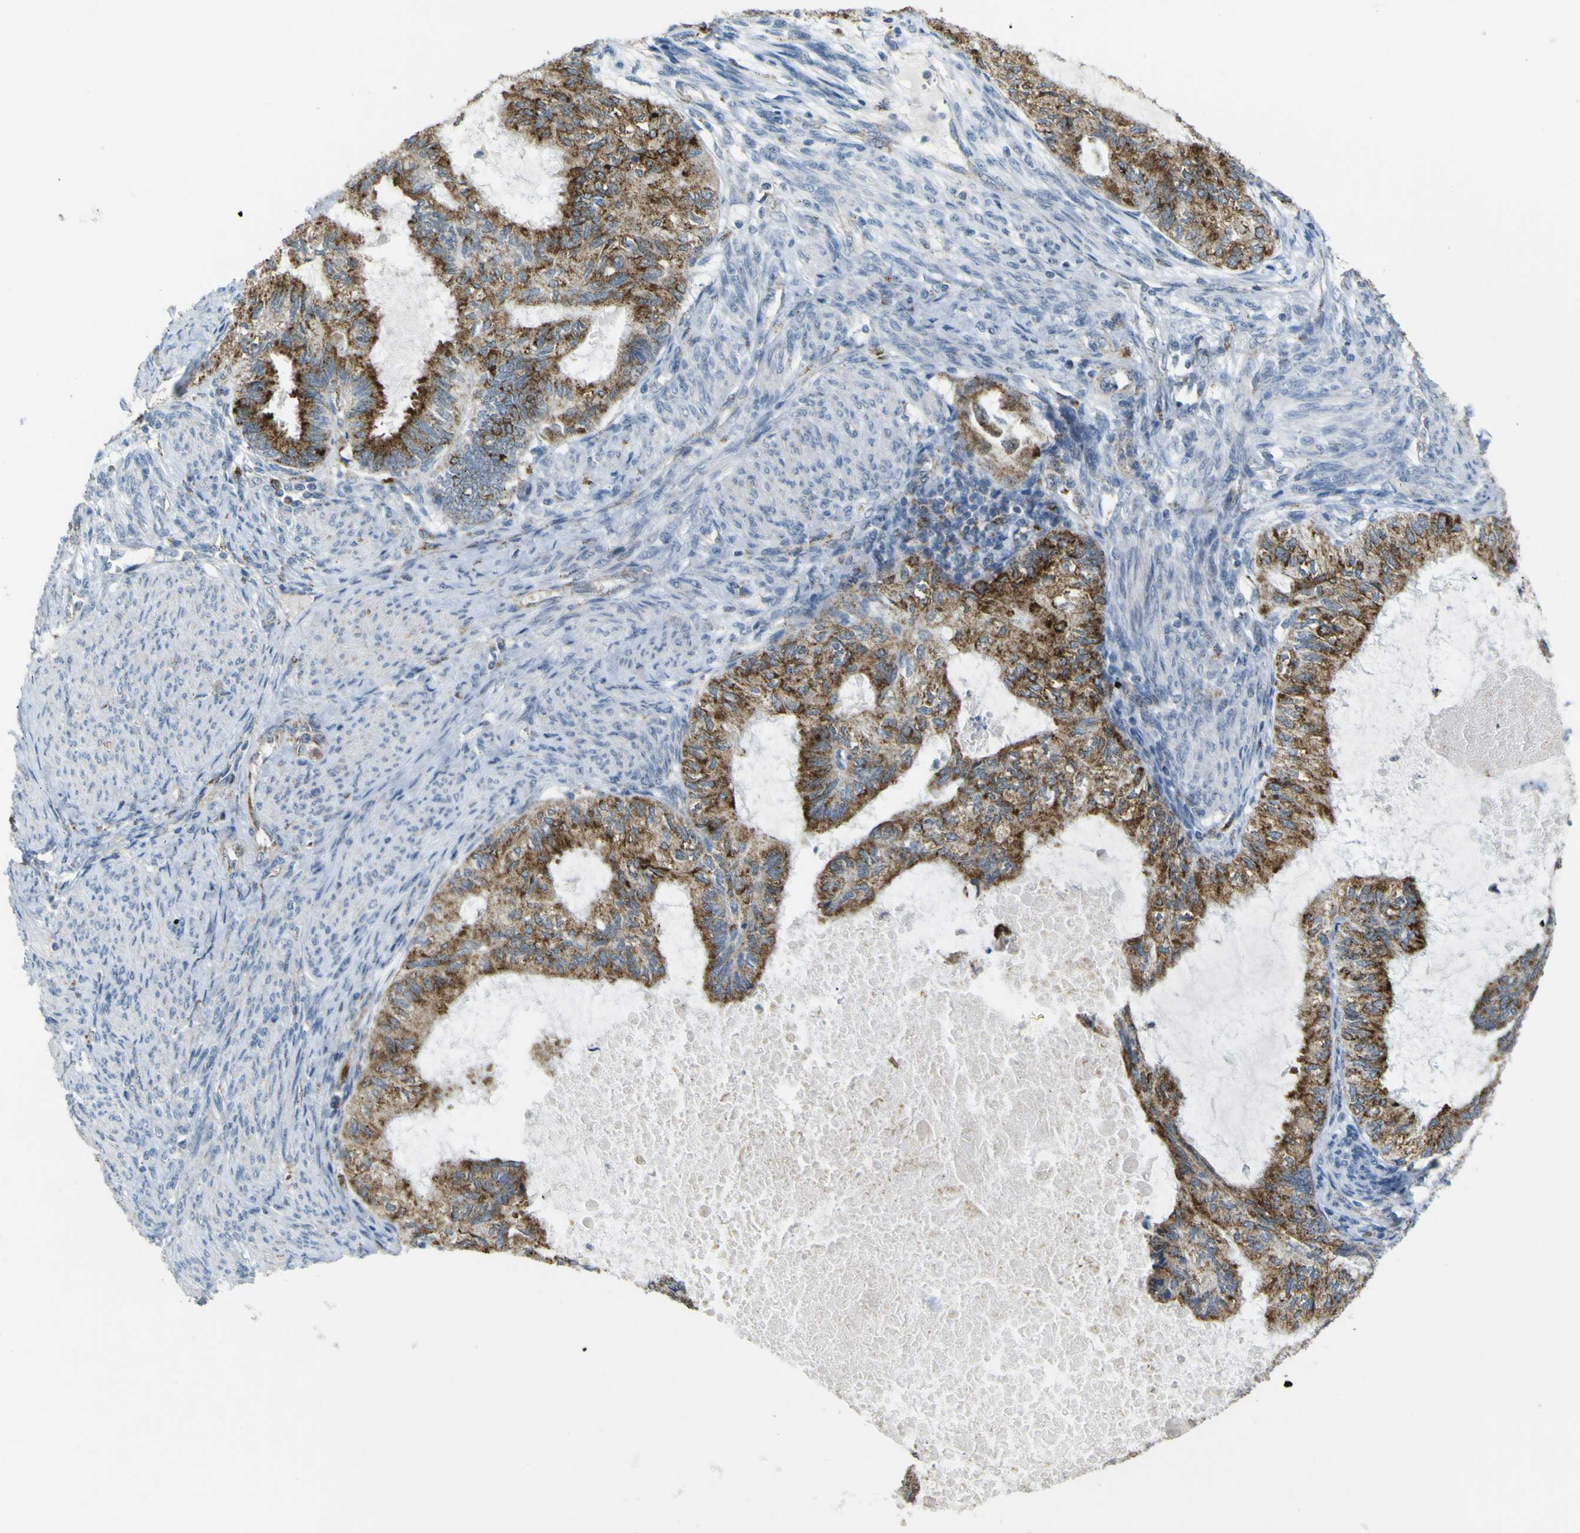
{"staining": {"intensity": "moderate", "quantity": ">75%", "location": "cytoplasmic/membranous"}, "tissue": "cervical cancer", "cell_type": "Tumor cells", "image_type": "cancer", "snomed": [{"axis": "morphology", "description": "Normal tissue, NOS"}, {"axis": "morphology", "description": "Adenocarcinoma, NOS"}, {"axis": "topography", "description": "Cervix"}, {"axis": "topography", "description": "Endometrium"}], "caption": "Immunohistochemistry (IHC) staining of adenocarcinoma (cervical), which reveals medium levels of moderate cytoplasmic/membranous positivity in approximately >75% of tumor cells indicating moderate cytoplasmic/membranous protein staining. The staining was performed using DAB (brown) for protein detection and nuclei were counterstained in hematoxylin (blue).", "gene": "ACBD5", "patient": {"sex": "female", "age": 86}}